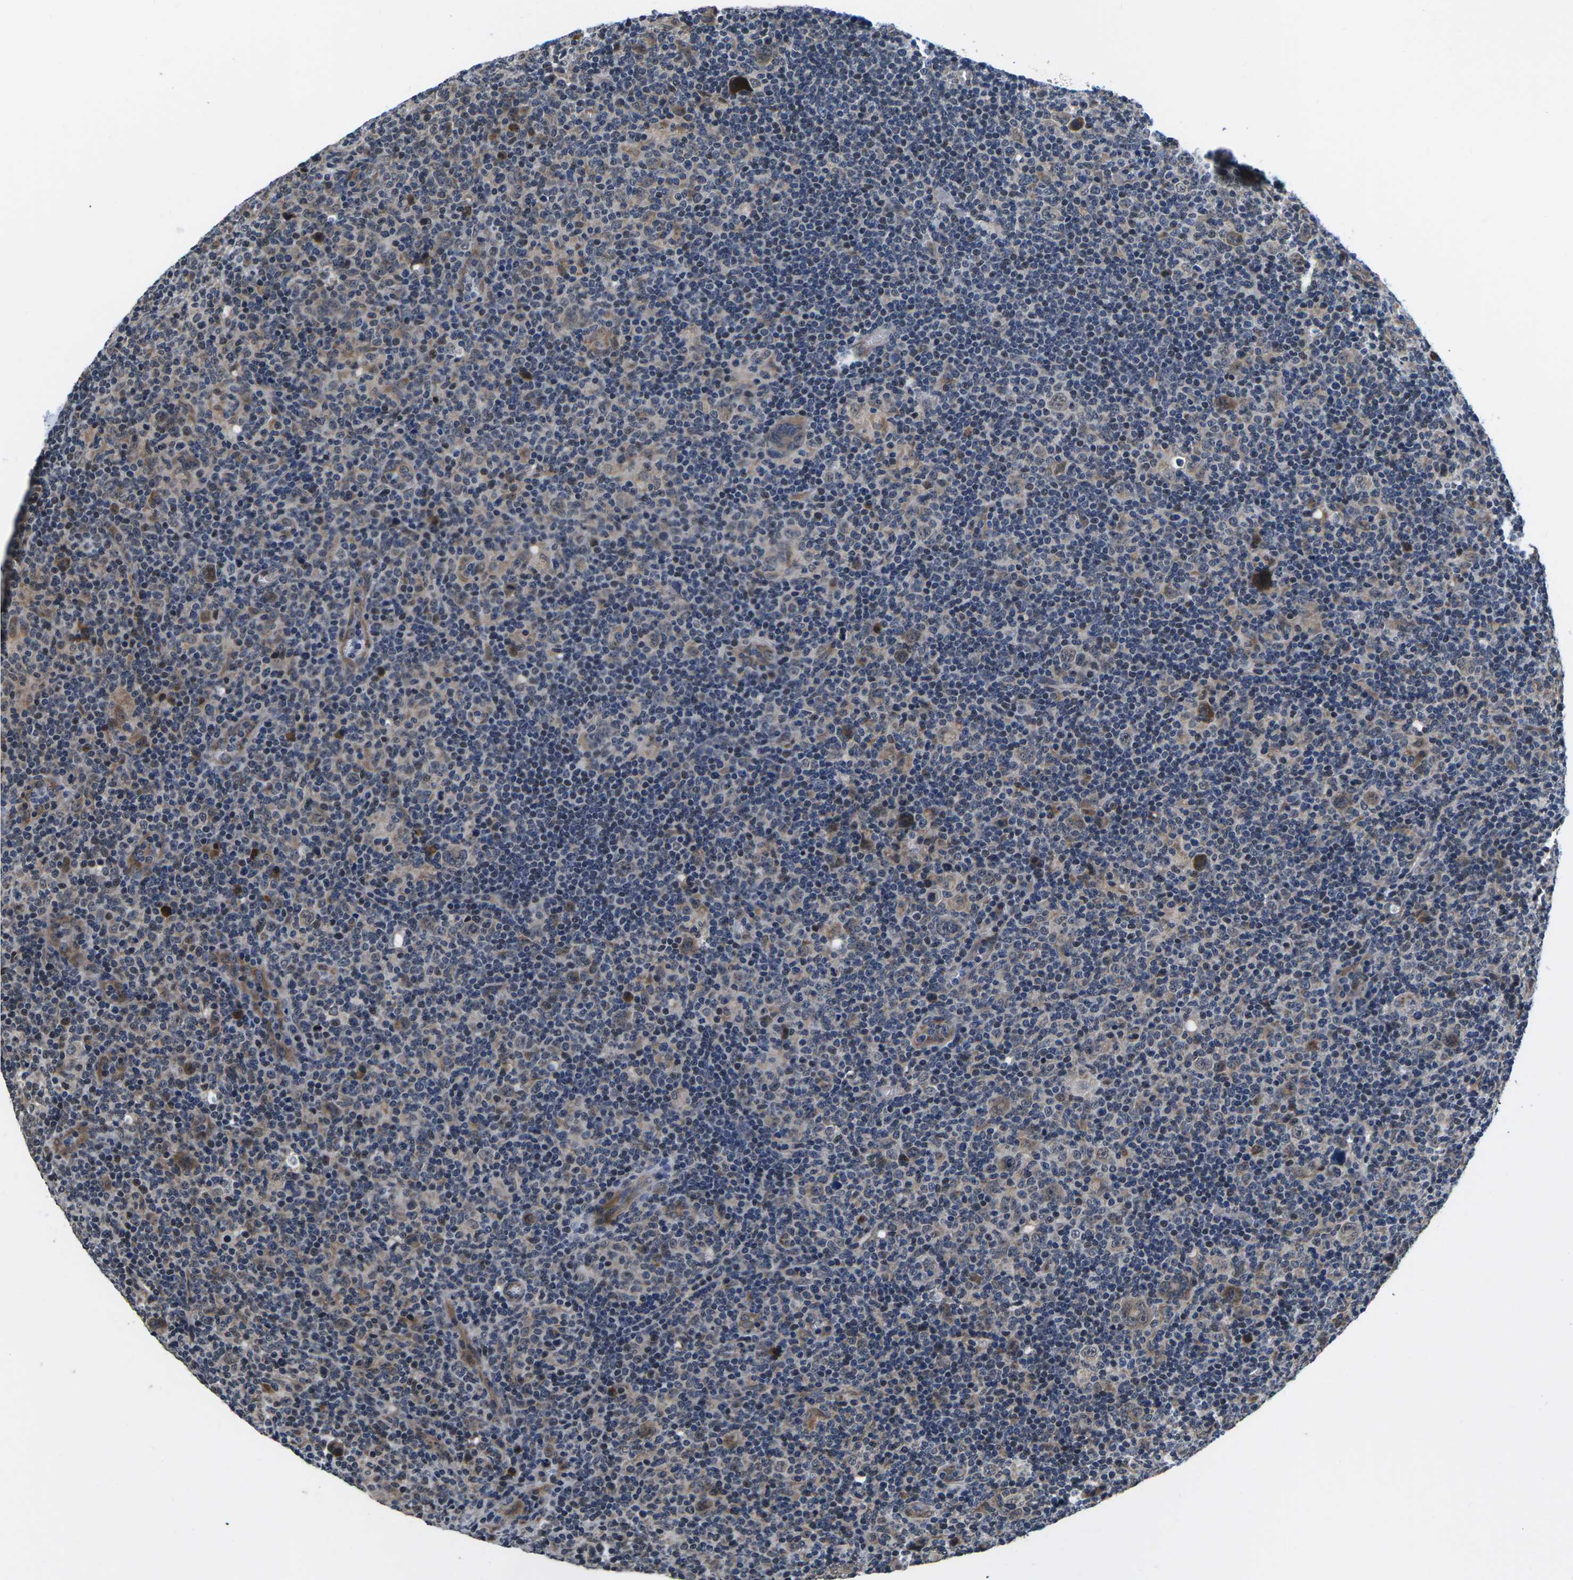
{"staining": {"intensity": "moderate", "quantity": "25%-75%", "location": "cytoplasmic/membranous"}, "tissue": "lymphoma", "cell_type": "Tumor cells", "image_type": "cancer", "snomed": [{"axis": "morphology", "description": "Hodgkin's disease, NOS"}, {"axis": "topography", "description": "Lymph node"}], "caption": "There is medium levels of moderate cytoplasmic/membranous positivity in tumor cells of Hodgkin's disease, as demonstrated by immunohistochemical staining (brown color).", "gene": "CCNE1", "patient": {"sex": "female", "age": 57}}